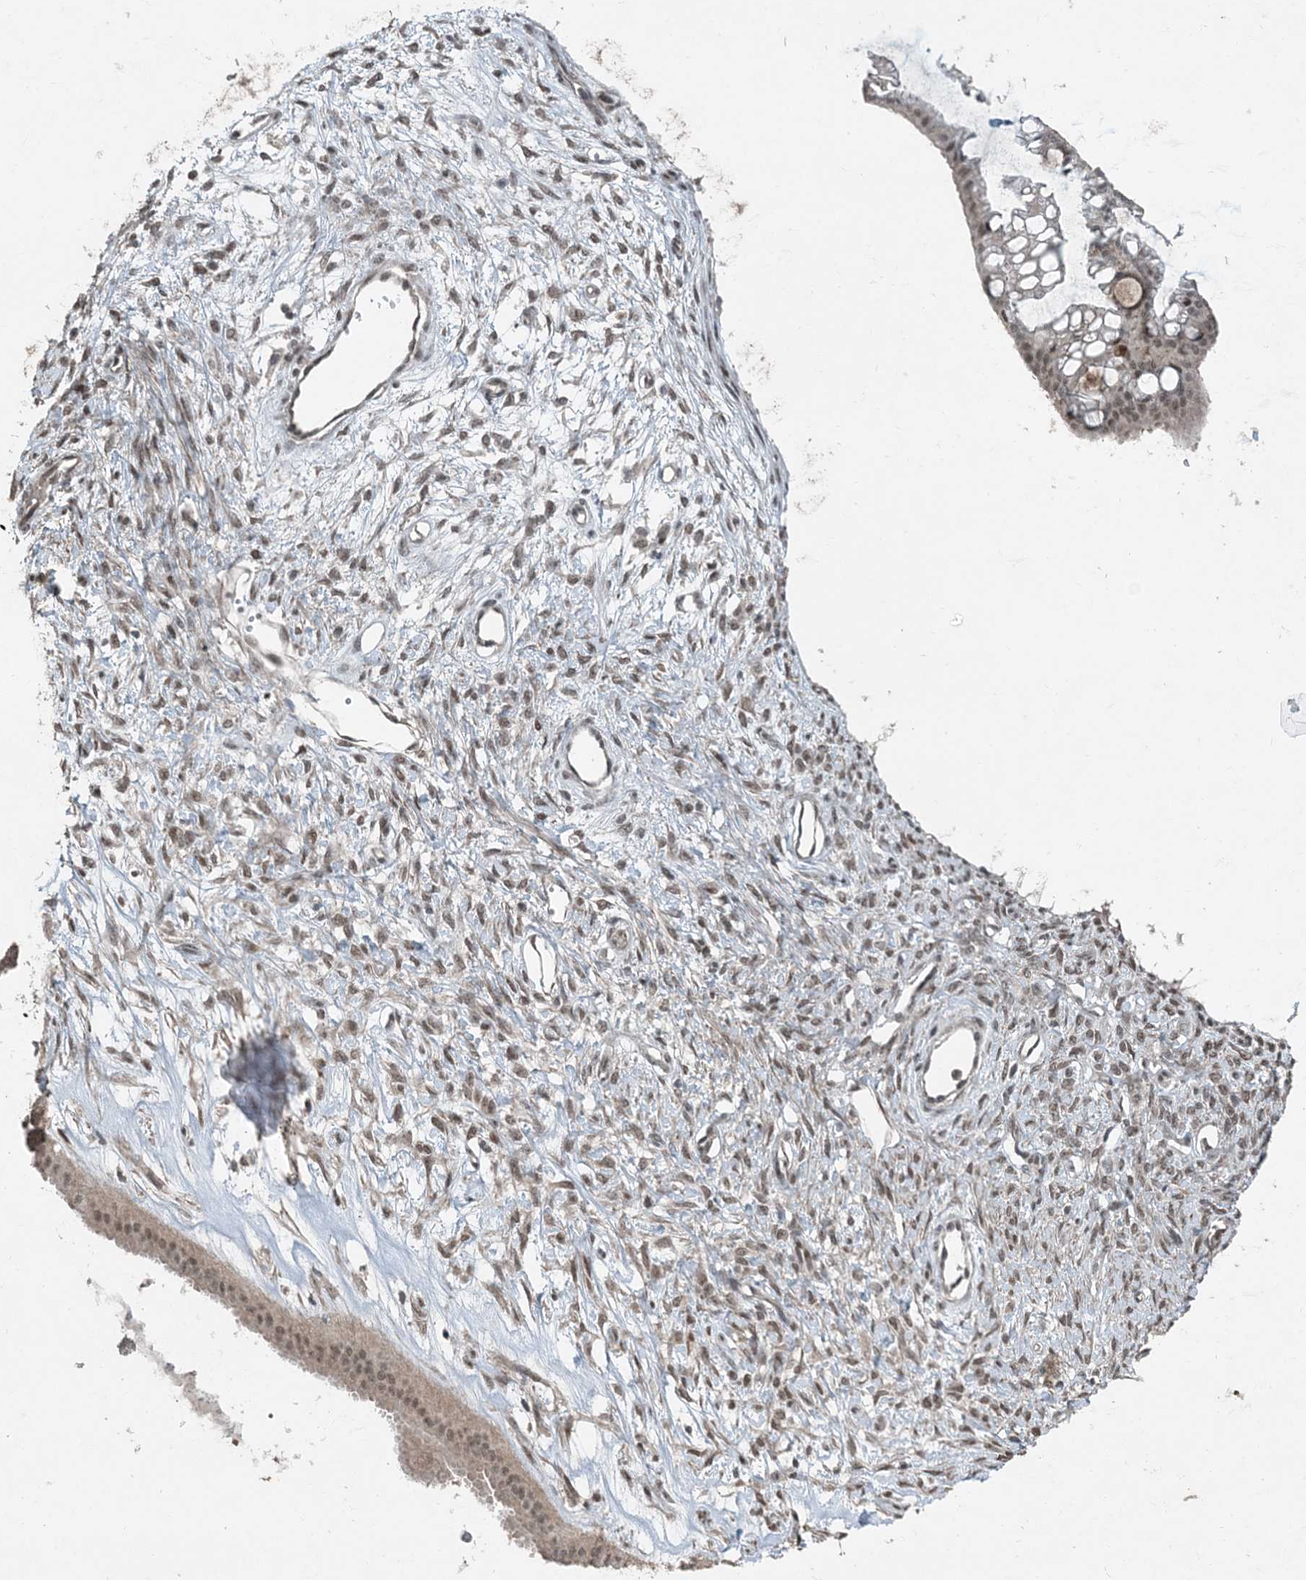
{"staining": {"intensity": "moderate", "quantity": "25%-75%", "location": "nuclear"}, "tissue": "ovarian cancer", "cell_type": "Tumor cells", "image_type": "cancer", "snomed": [{"axis": "morphology", "description": "Cystadenocarcinoma, mucinous, NOS"}, {"axis": "topography", "description": "Ovary"}], "caption": "A brown stain highlights moderate nuclear positivity of a protein in human ovarian cancer (mucinous cystadenocarcinoma) tumor cells.", "gene": "COPS7B", "patient": {"sex": "female", "age": 73}}